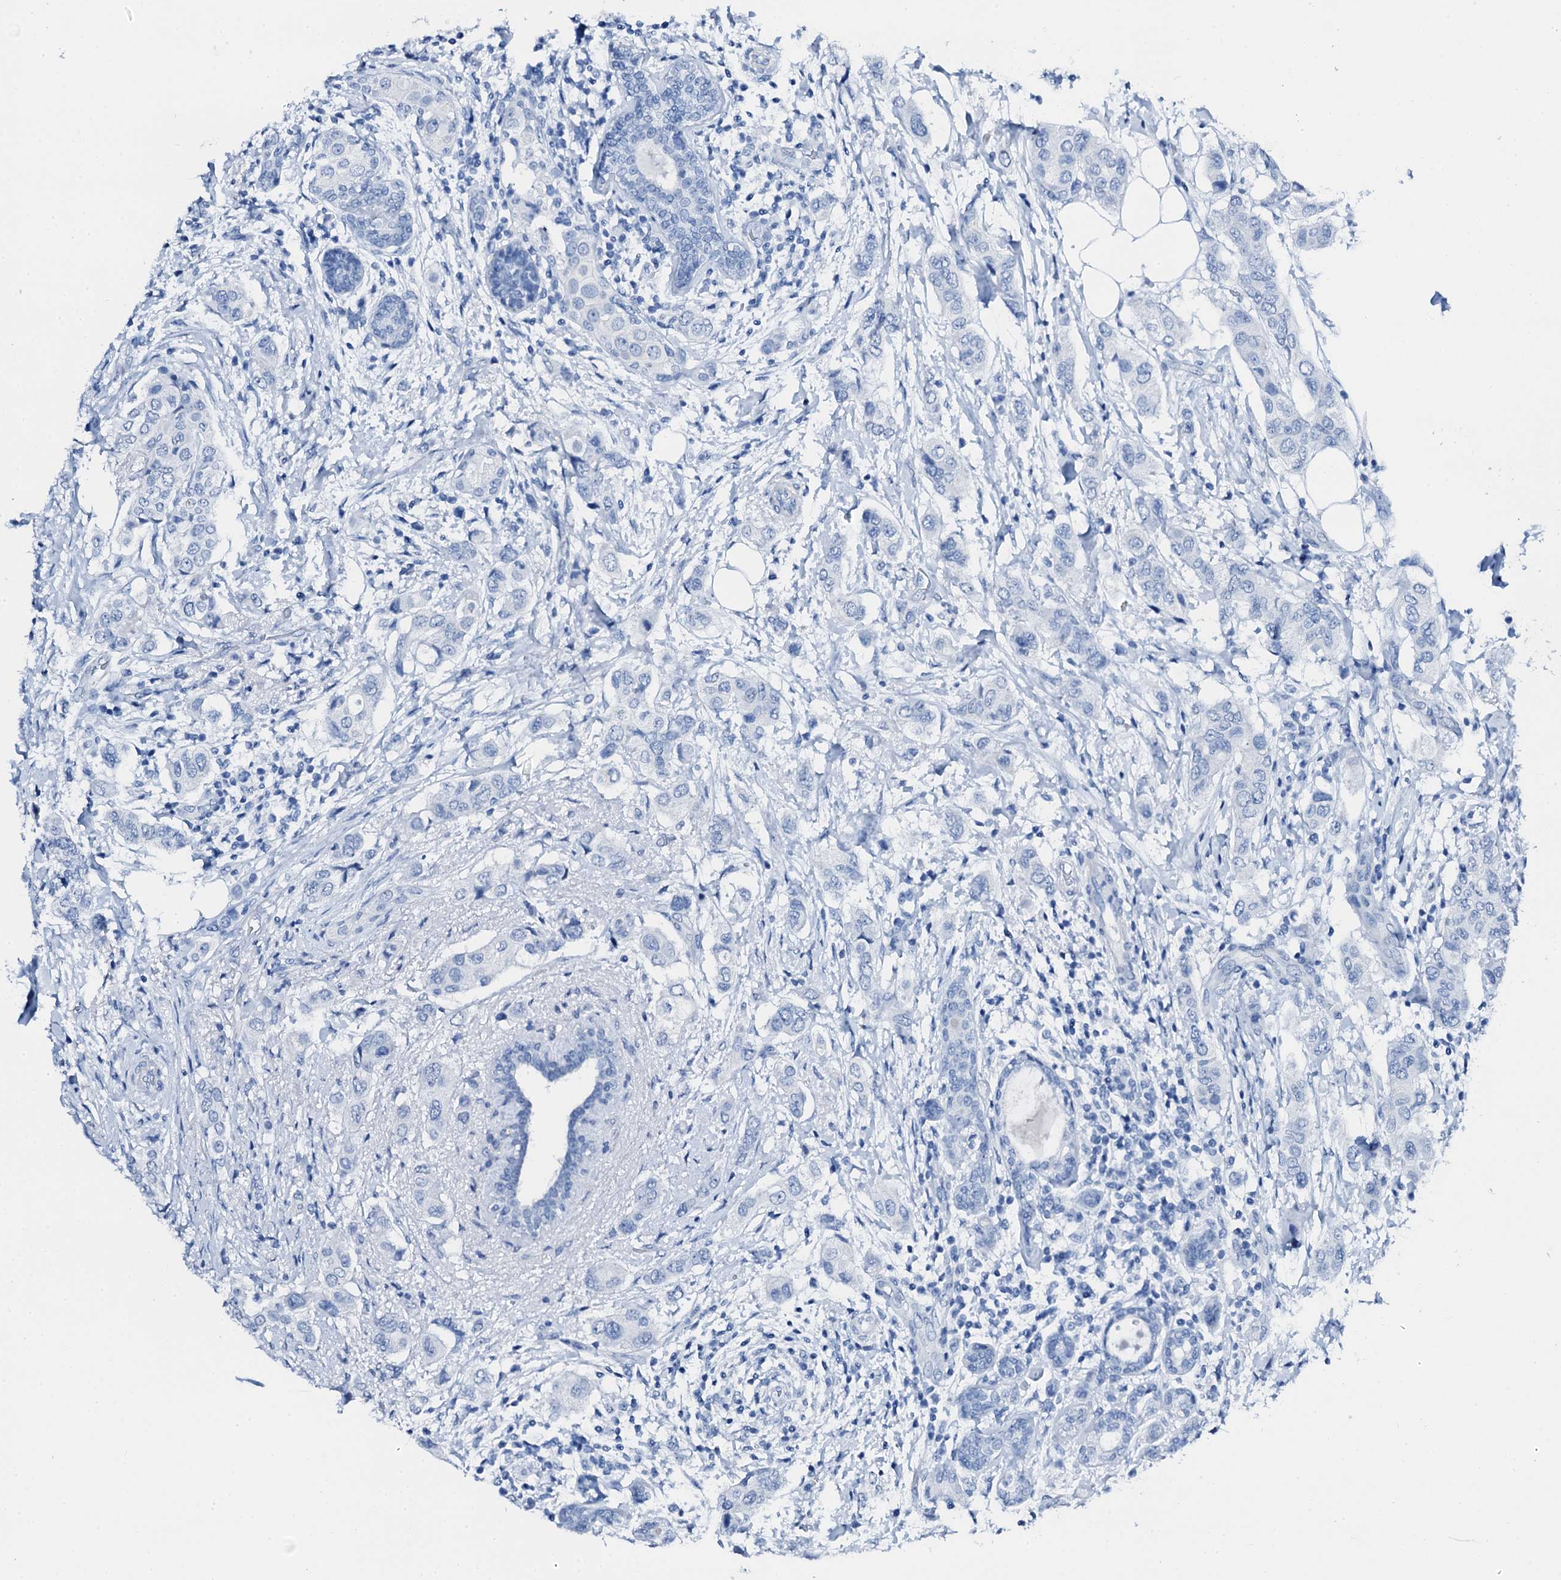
{"staining": {"intensity": "negative", "quantity": "none", "location": "none"}, "tissue": "breast cancer", "cell_type": "Tumor cells", "image_type": "cancer", "snomed": [{"axis": "morphology", "description": "Lobular carcinoma"}, {"axis": "topography", "description": "Breast"}], "caption": "Tumor cells show no significant expression in breast cancer.", "gene": "PTH", "patient": {"sex": "female", "age": 51}}